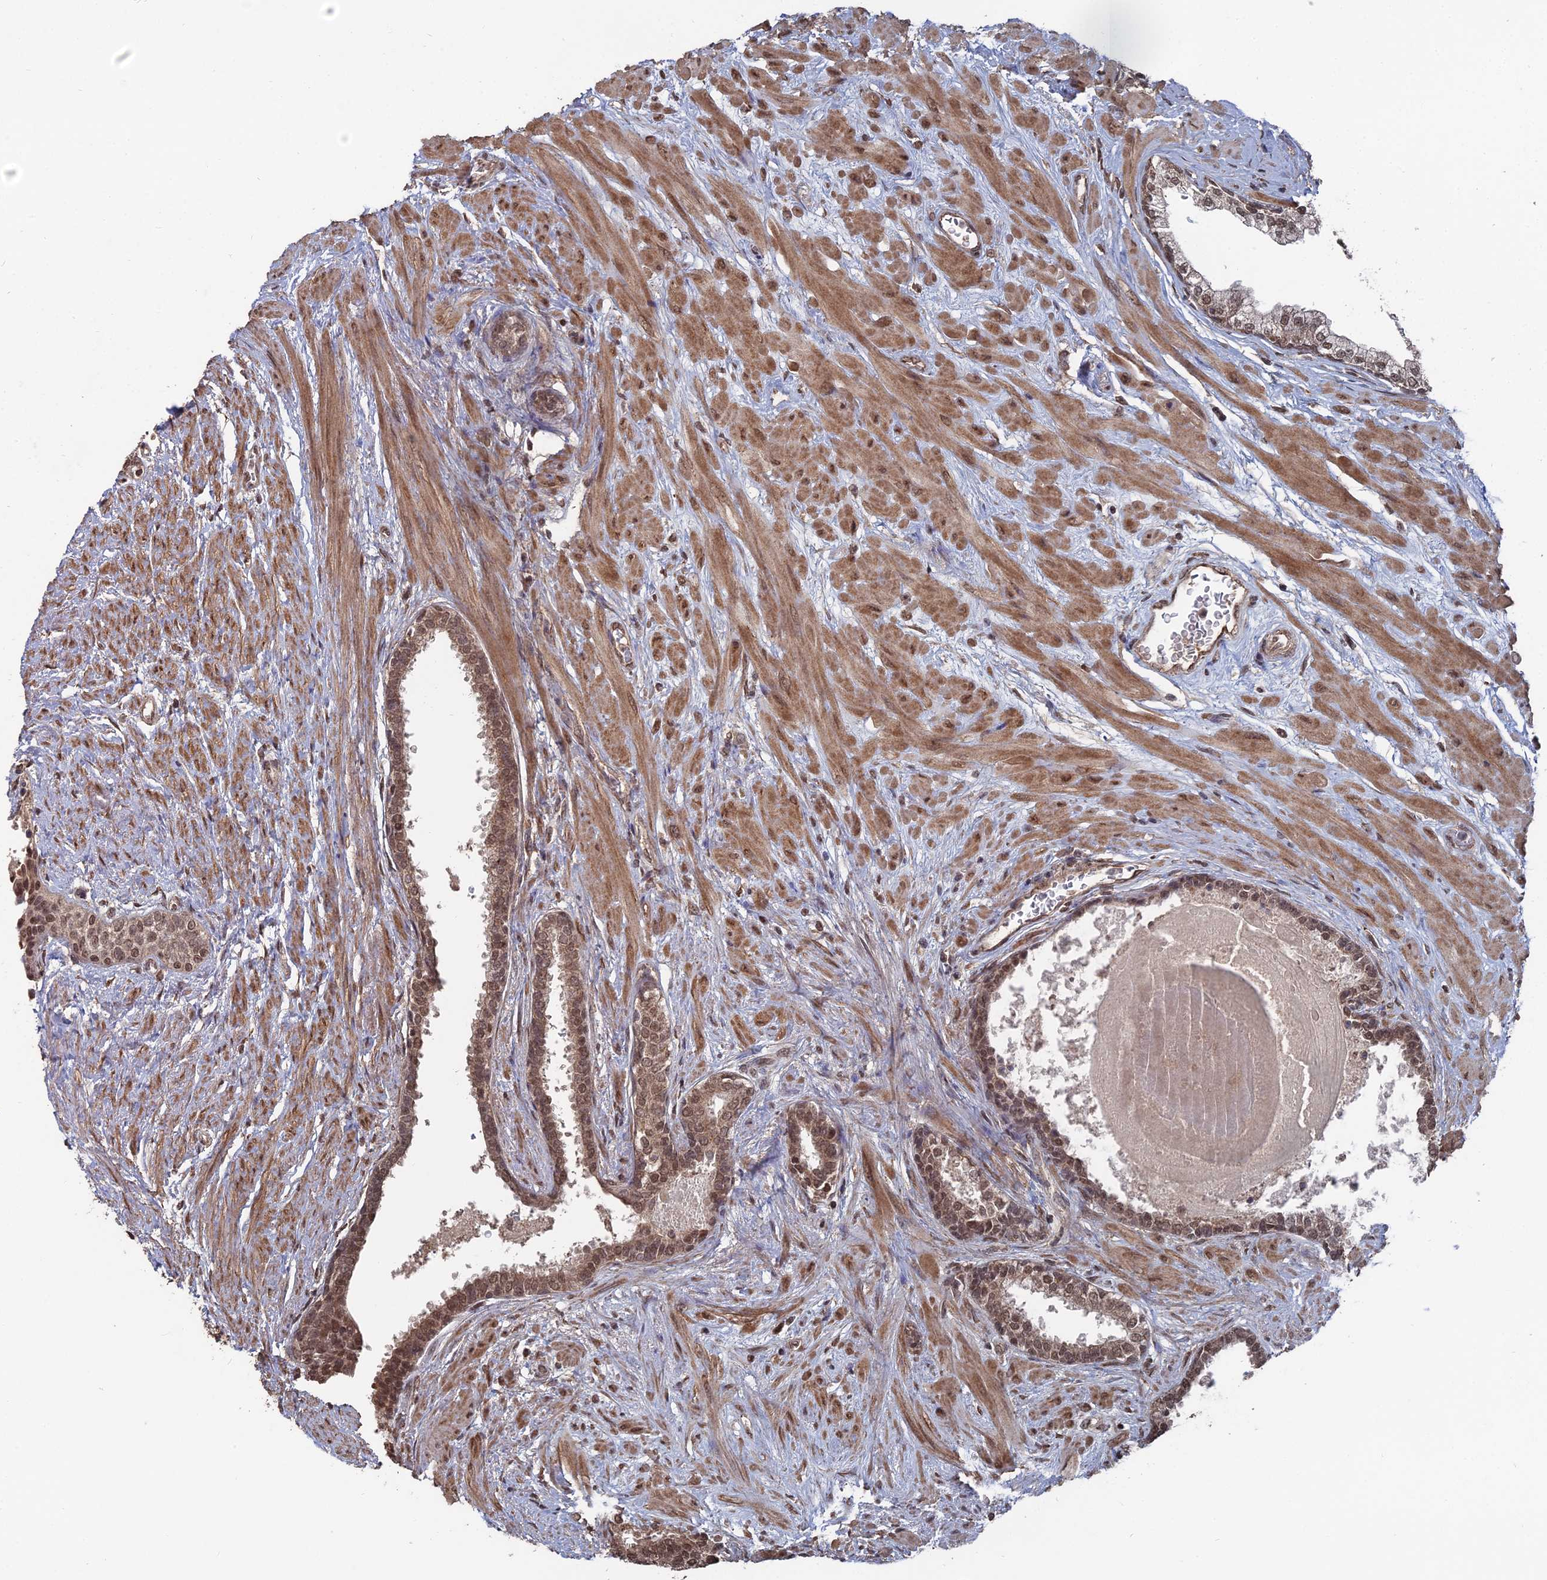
{"staining": {"intensity": "moderate", "quantity": ">75%", "location": "nuclear"}, "tissue": "prostate", "cell_type": "Glandular cells", "image_type": "normal", "snomed": [{"axis": "morphology", "description": "Normal tissue, NOS"}, {"axis": "topography", "description": "Prostate"}], "caption": "Prostate stained with IHC demonstrates moderate nuclear positivity in about >75% of glandular cells.", "gene": "CCNP", "patient": {"sex": "male", "age": 57}}